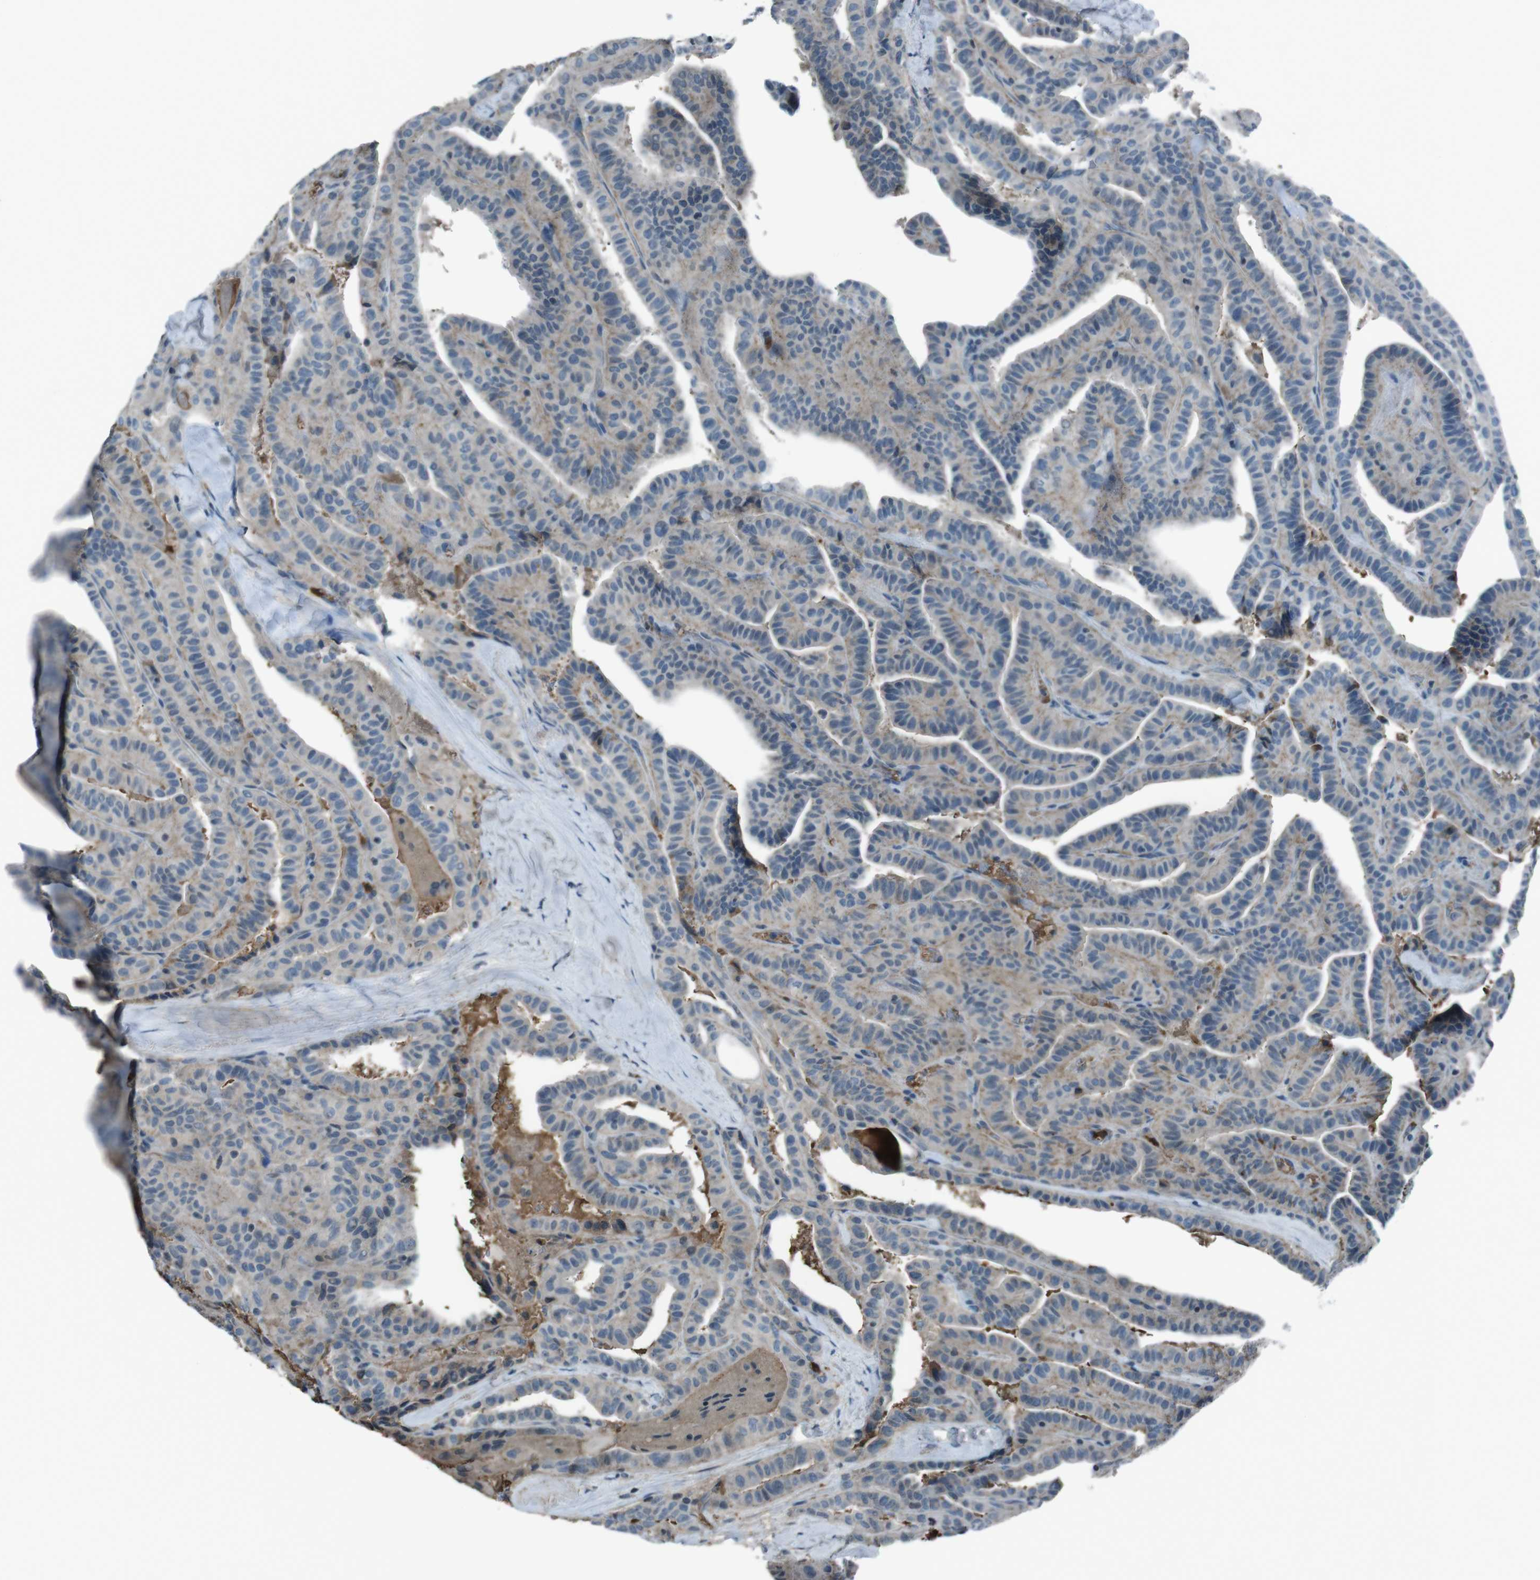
{"staining": {"intensity": "weak", "quantity": "25%-75%", "location": "cytoplasmic/membranous"}, "tissue": "thyroid cancer", "cell_type": "Tumor cells", "image_type": "cancer", "snomed": [{"axis": "morphology", "description": "Papillary adenocarcinoma, NOS"}, {"axis": "topography", "description": "Thyroid gland"}], "caption": "Protein expression analysis of human thyroid papillary adenocarcinoma reveals weak cytoplasmic/membranous expression in about 25%-75% of tumor cells. Nuclei are stained in blue.", "gene": "UGT1A6", "patient": {"sex": "male", "age": 77}}